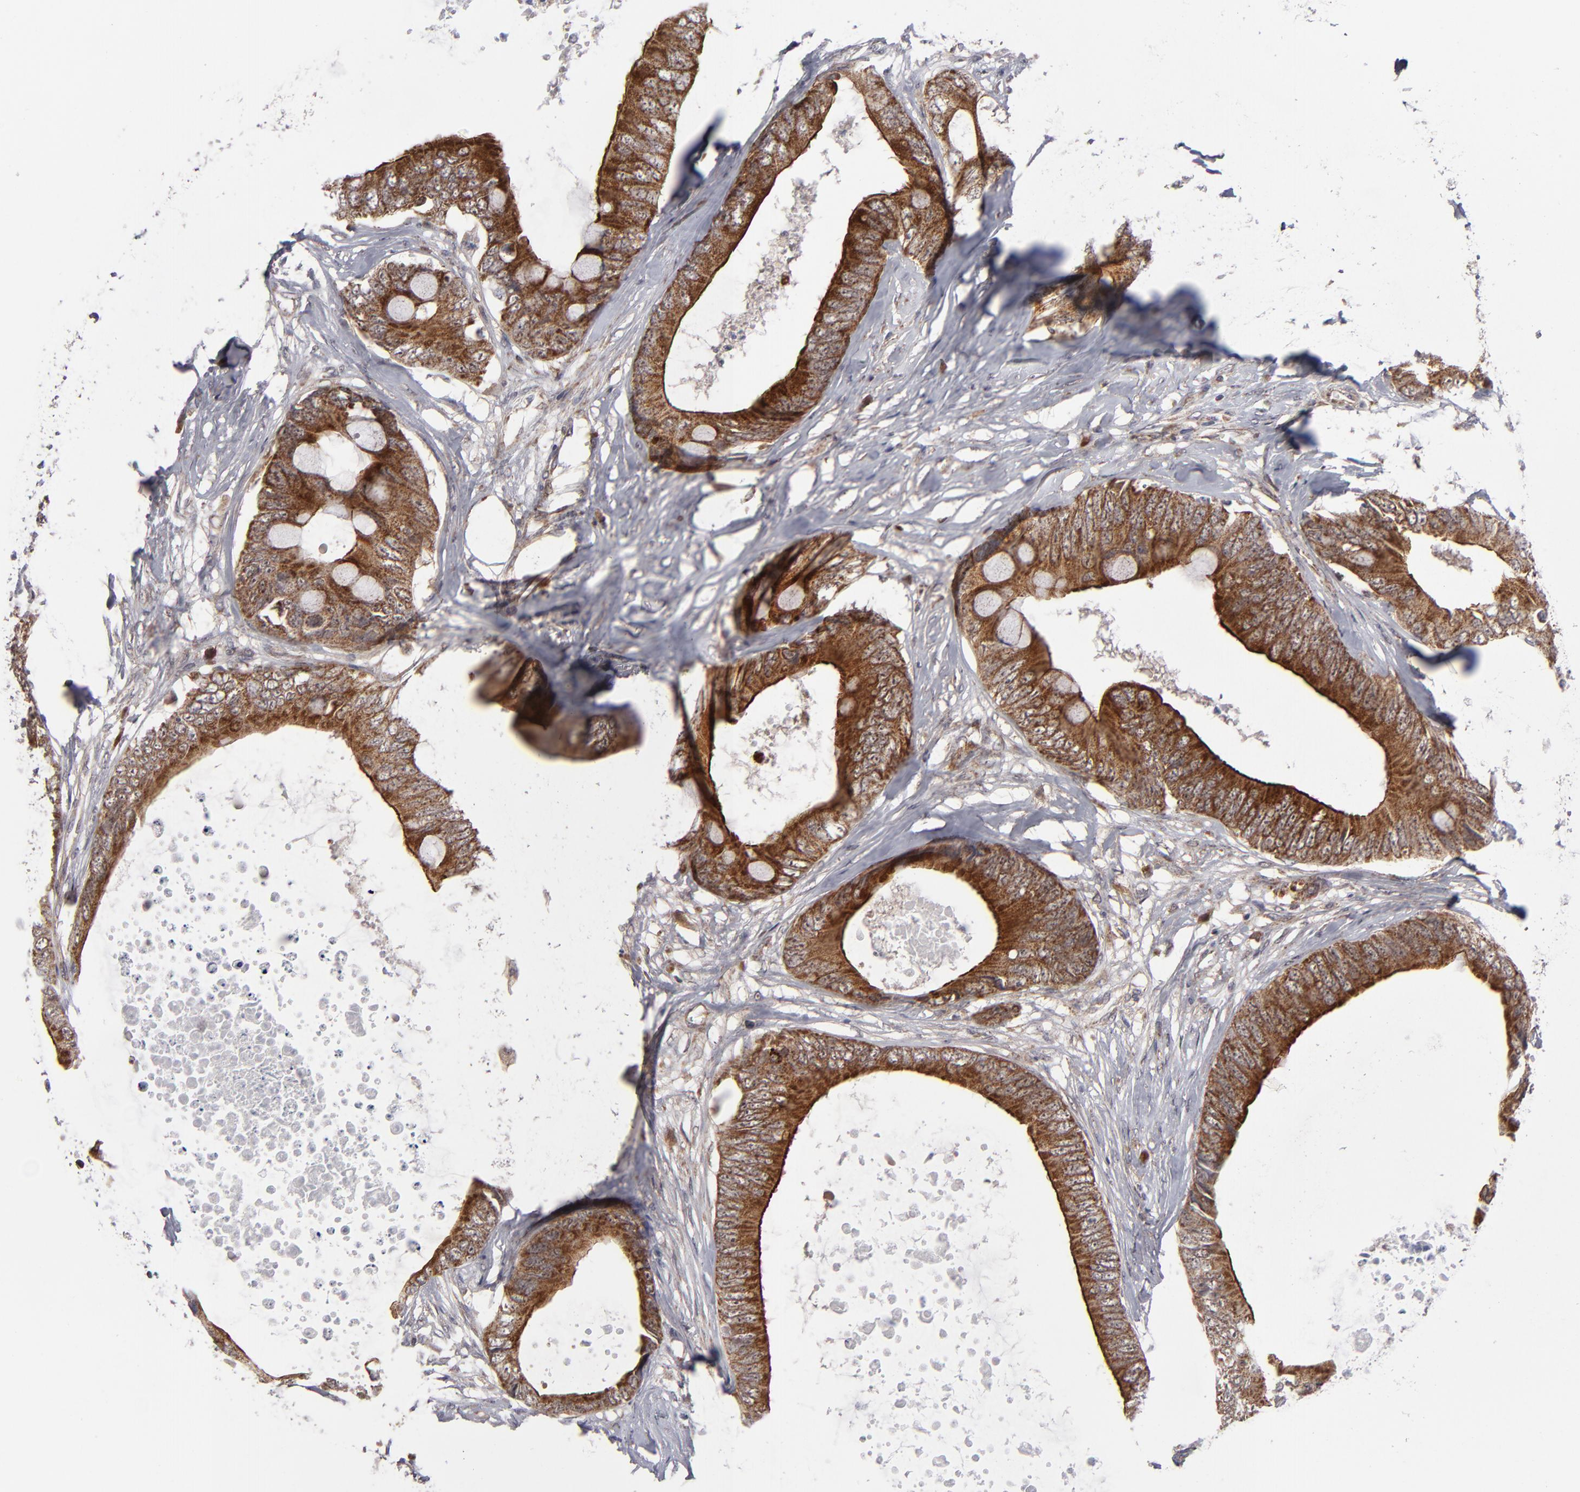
{"staining": {"intensity": "strong", "quantity": ">75%", "location": "cytoplasmic/membranous"}, "tissue": "colorectal cancer", "cell_type": "Tumor cells", "image_type": "cancer", "snomed": [{"axis": "morphology", "description": "Normal tissue, NOS"}, {"axis": "morphology", "description": "Adenocarcinoma, NOS"}, {"axis": "topography", "description": "Rectum"}, {"axis": "topography", "description": "Peripheral nerve tissue"}], "caption": "DAB immunohistochemical staining of colorectal cancer displays strong cytoplasmic/membranous protein positivity in approximately >75% of tumor cells. Ihc stains the protein of interest in brown and the nuclei are stained blue.", "gene": "GLCCI1", "patient": {"sex": "female", "age": 77}}